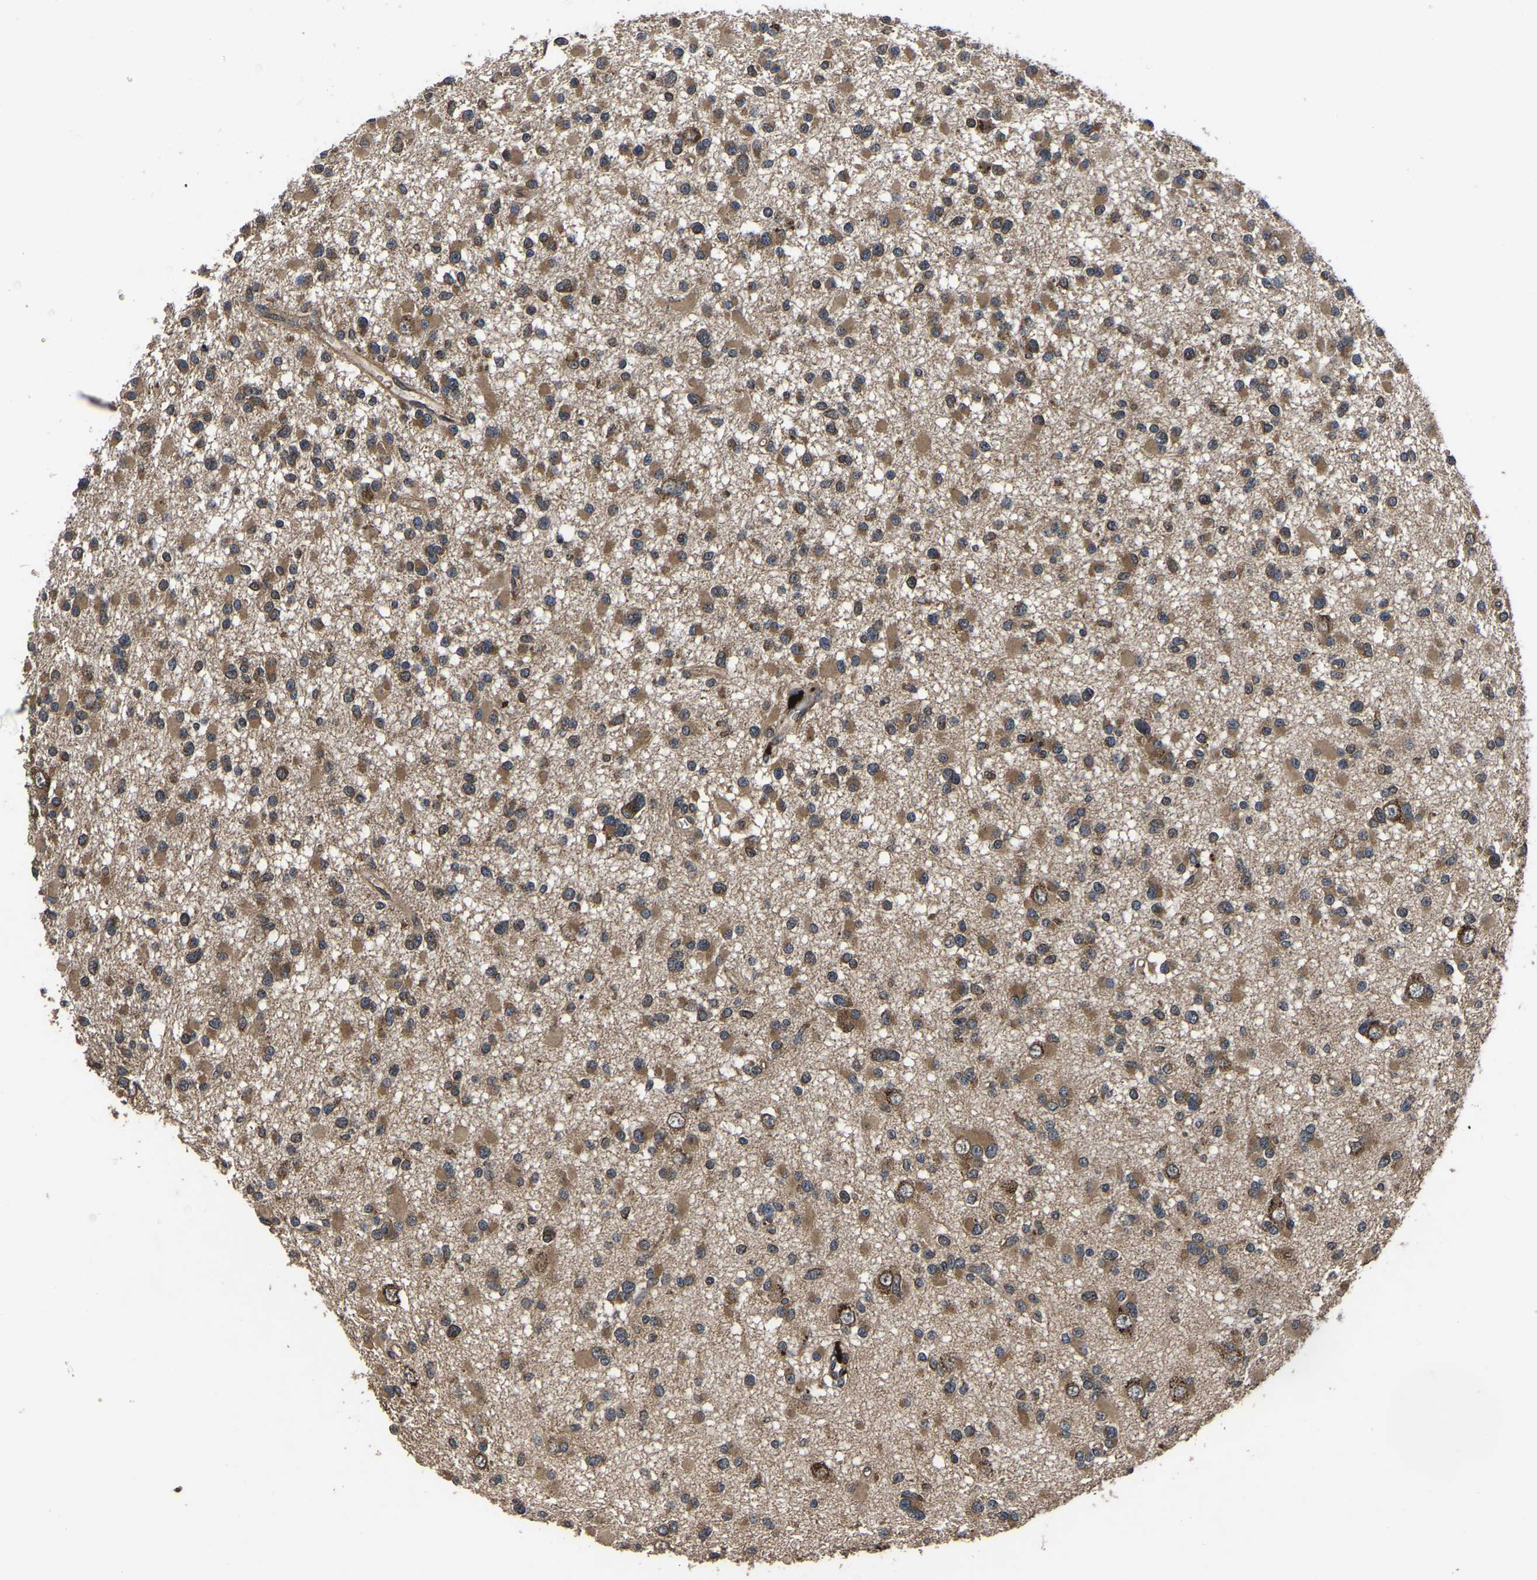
{"staining": {"intensity": "moderate", "quantity": ">75%", "location": "cytoplasmic/membranous"}, "tissue": "glioma", "cell_type": "Tumor cells", "image_type": "cancer", "snomed": [{"axis": "morphology", "description": "Glioma, malignant, Low grade"}, {"axis": "topography", "description": "Brain"}], "caption": "Brown immunohistochemical staining in human low-grade glioma (malignant) demonstrates moderate cytoplasmic/membranous positivity in about >75% of tumor cells.", "gene": "CRYZL1", "patient": {"sex": "female", "age": 22}}